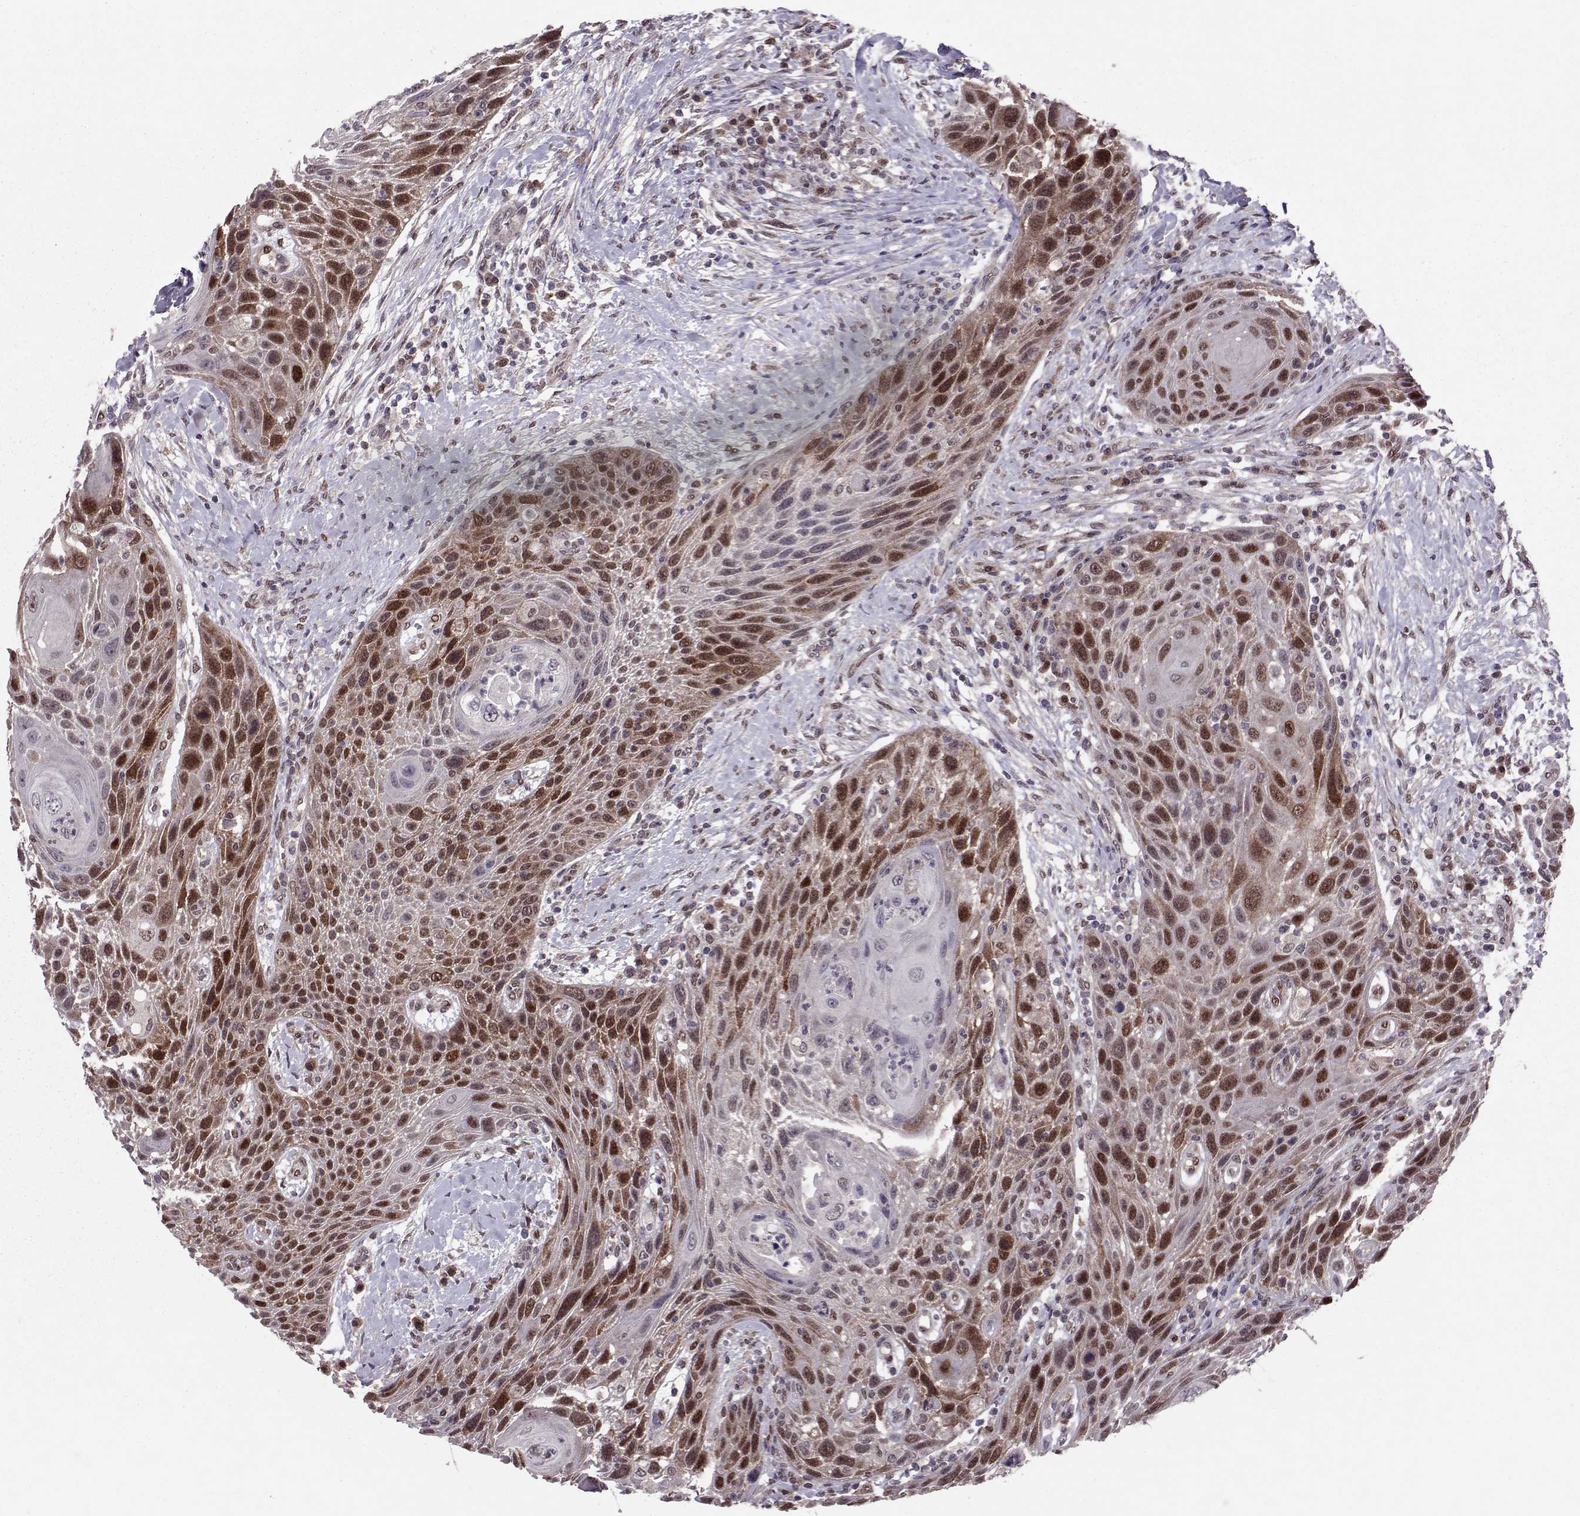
{"staining": {"intensity": "strong", "quantity": "25%-75%", "location": "nuclear"}, "tissue": "head and neck cancer", "cell_type": "Tumor cells", "image_type": "cancer", "snomed": [{"axis": "morphology", "description": "Squamous cell carcinoma, NOS"}, {"axis": "topography", "description": "Head-Neck"}], "caption": "Tumor cells exhibit strong nuclear expression in about 25%-75% of cells in squamous cell carcinoma (head and neck). (Stains: DAB (3,3'-diaminobenzidine) in brown, nuclei in blue, Microscopy: brightfield microscopy at high magnification).", "gene": "CDK4", "patient": {"sex": "male", "age": 69}}